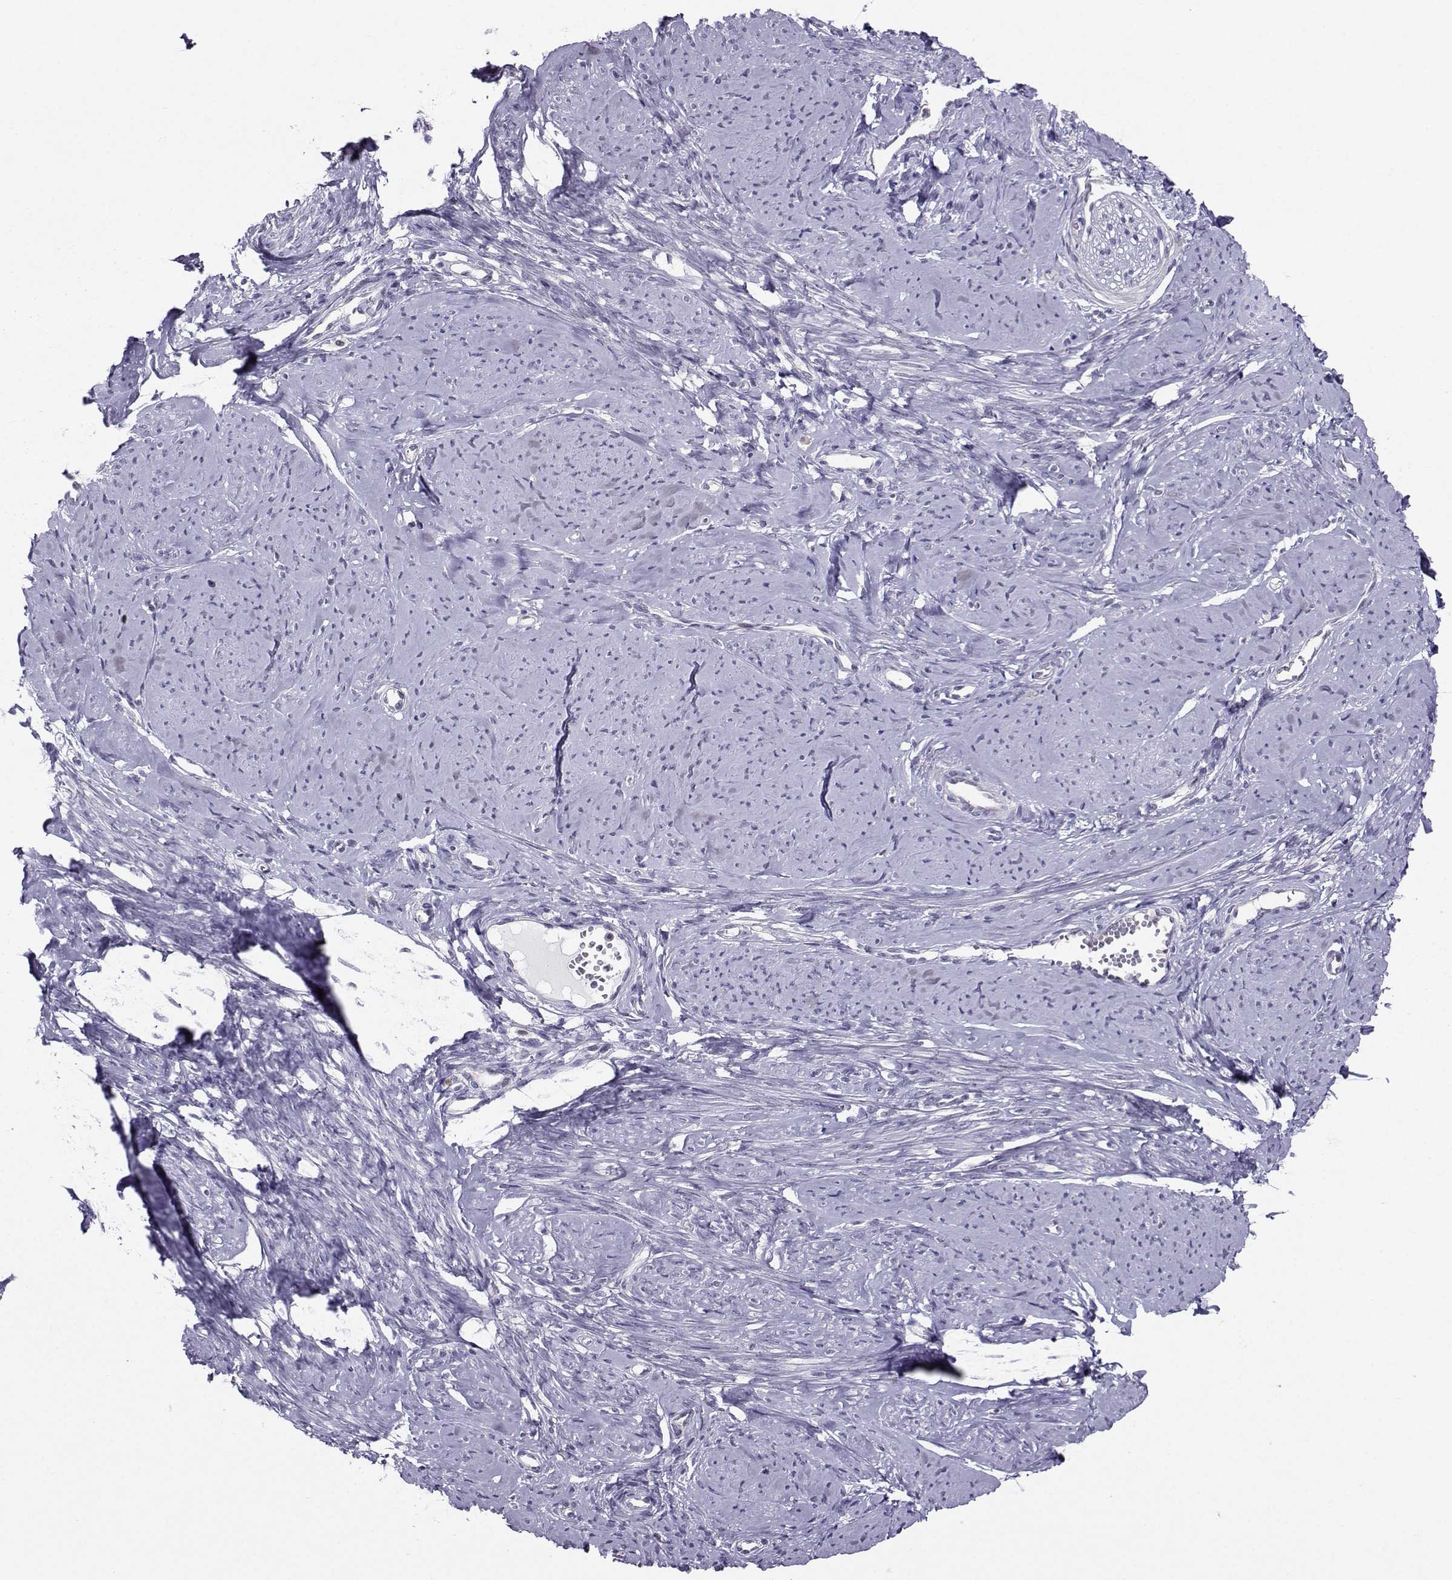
{"staining": {"intensity": "negative", "quantity": "none", "location": "none"}, "tissue": "smooth muscle", "cell_type": "Smooth muscle cells", "image_type": "normal", "snomed": [{"axis": "morphology", "description": "Normal tissue, NOS"}, {"axis": "topography", "description": "Smooth muscle"}], "caption": "Protein analysis of benign smooth muscle shows no significant positivity in smooth muscle cells.", "gene": "PGK1", "patient": {"sex": "female", "age": 48}}